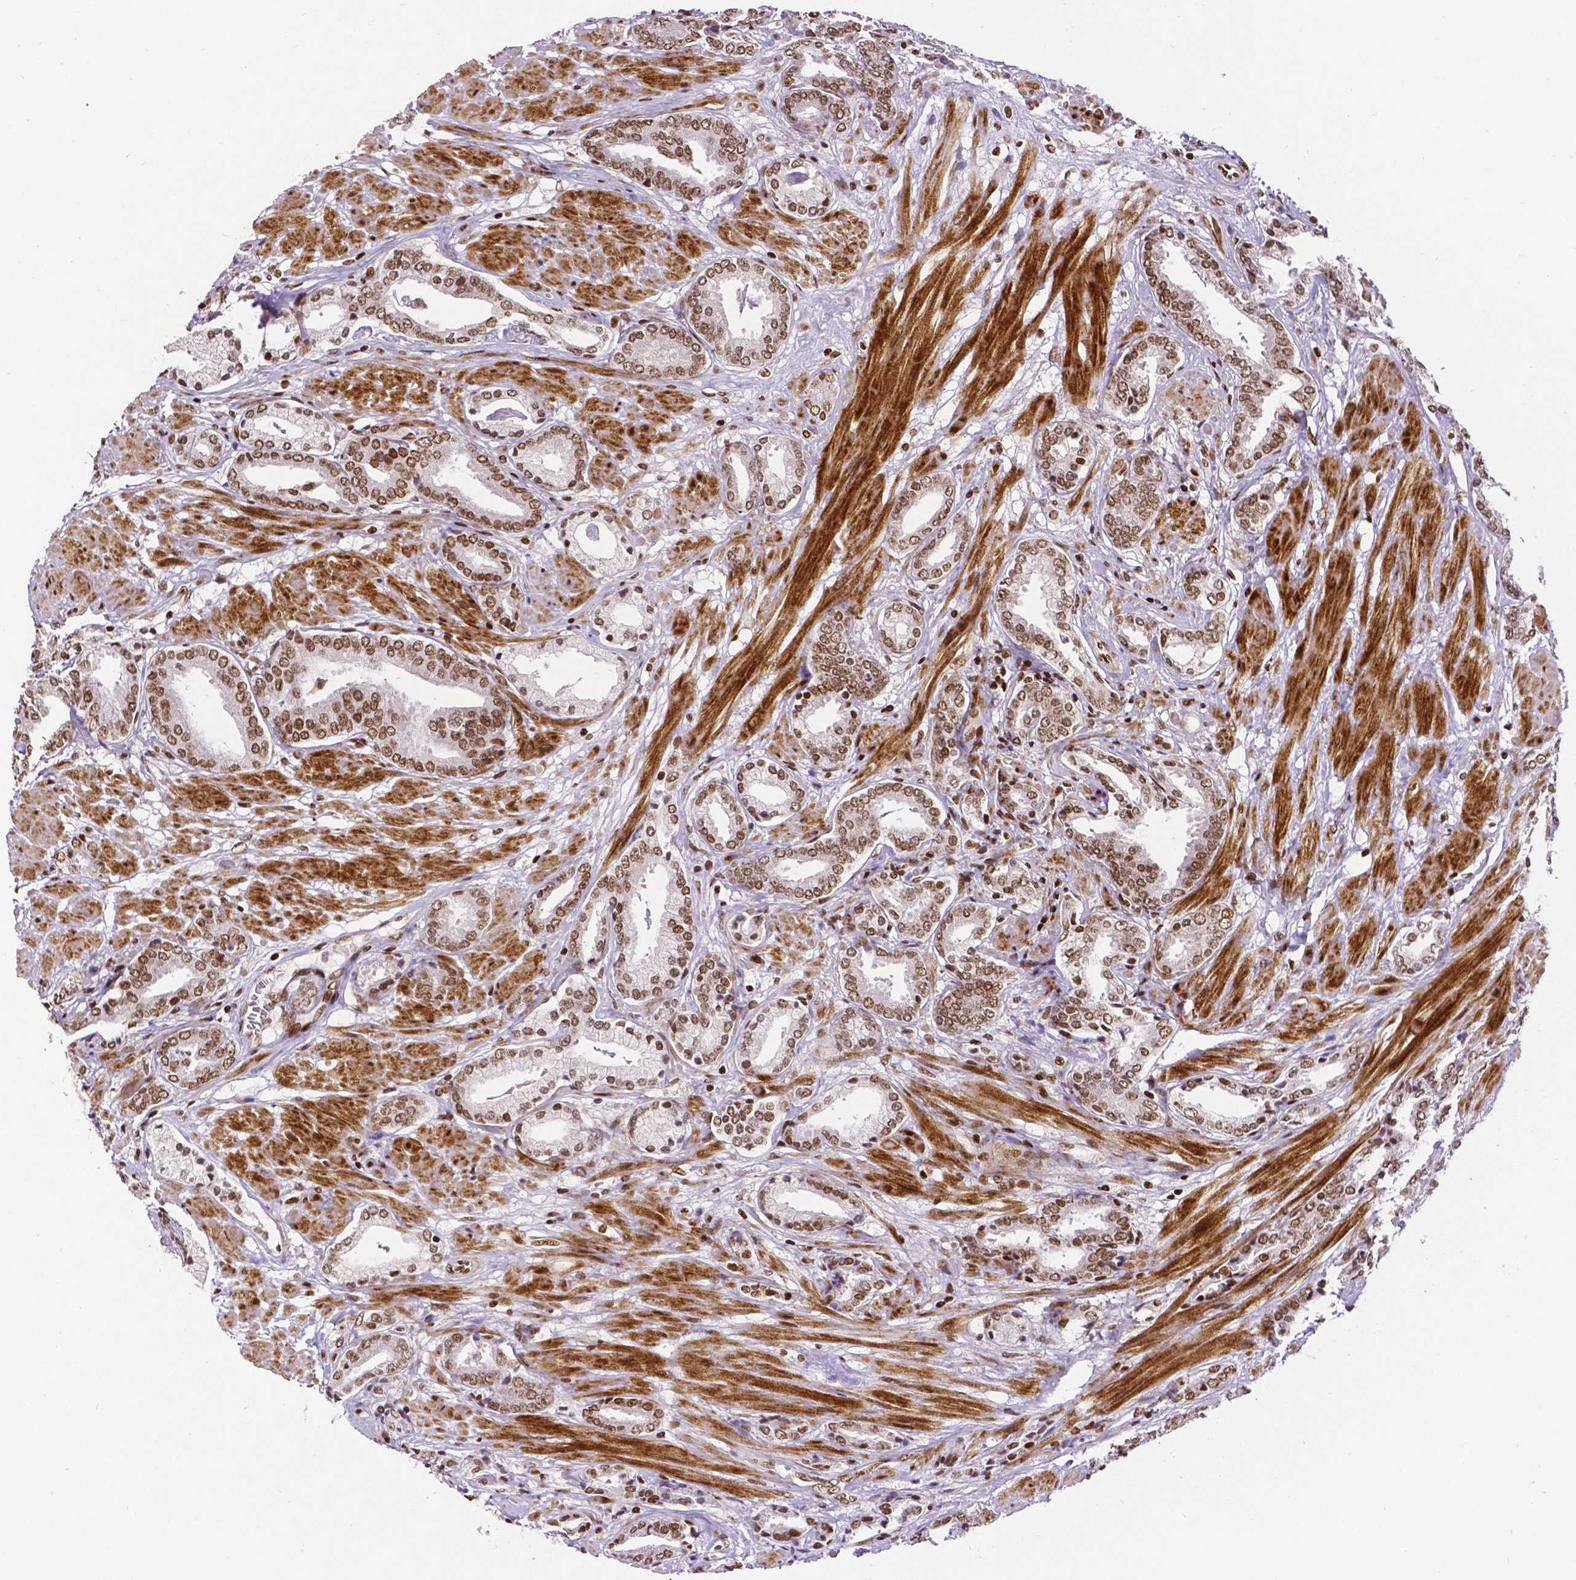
{"staining": {"intensity": "moderate", "quantity": ">75%", "location": "nuclear"}, "tissue": "prostate cancer", "cell_type": "Tumor cells", "image_type": "cancer", "snomed": [{"axis": "morphology", "description": "Adenocarcinoma, High grade"}, {"axis": "topography", "description": "Prostate"}], "caption": "Protein staining displays moderate nuclear staining in about >75% of tumor cells in prostate cancer. The protein of interest is stained brown, and the nuclei are stained in blue (DAB IHC with brightfield microscopy, high magnification).", "gene": "CTCF", "patient": {"sex": "male", "age": 56}}